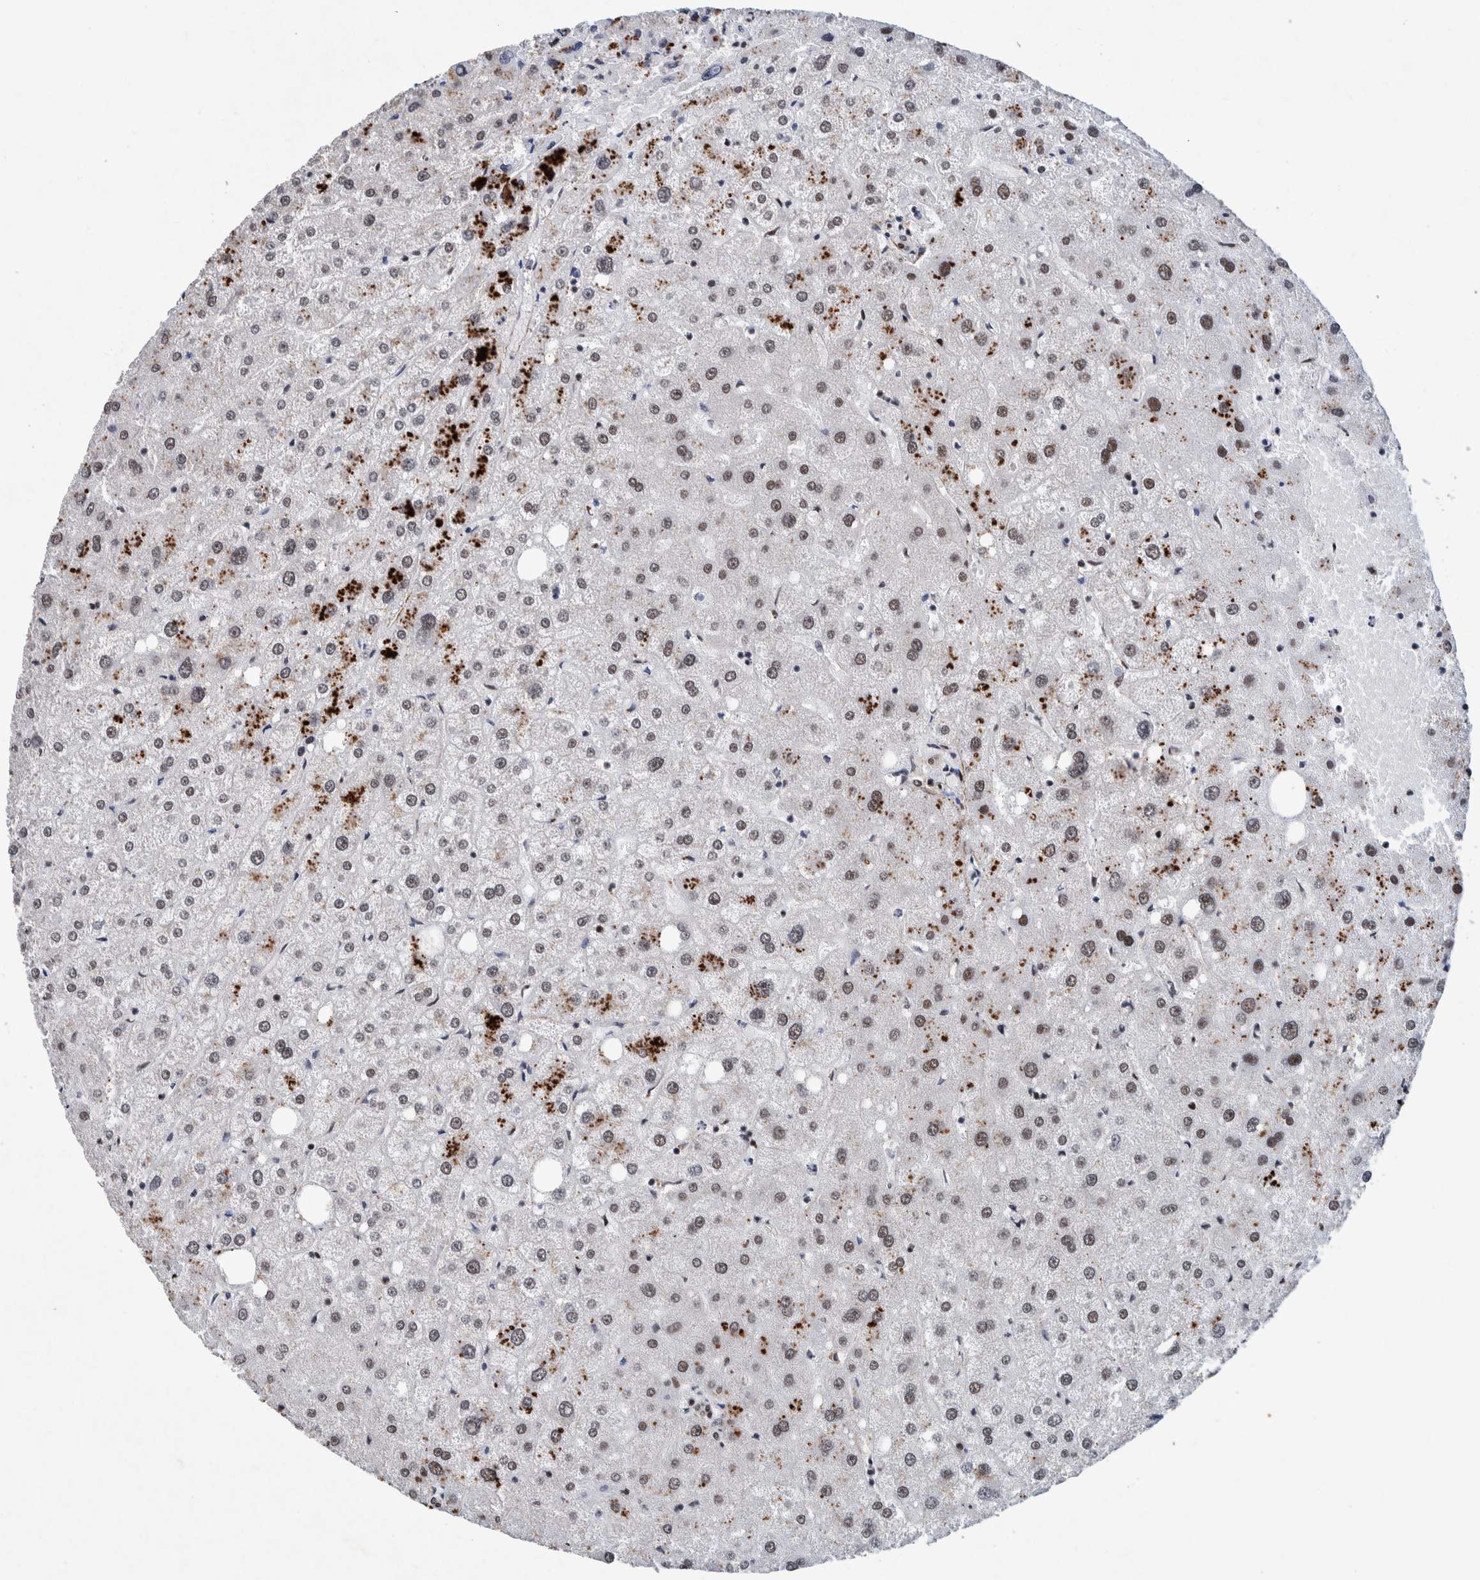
{"staining": {"intensity": "strong", "quantity": "25%-75%", "location": "nuclear"}, "tissue": "liver", "cell_type": "Hepatocytes", "image_type": "normal", "snomed": [{"axis": "morphology", "description": "Normal tissue, NOS"}, {"axis": "topography", "description": "Liver"}], "caption": "IHC histopathology image of unremarkable liver: liver stained using immunohistochemistry (IHC) demonstrates high levels of strong protein expression localized specifically in the nuclear of hepatocytes, appearing as a nuclear brown color.", "gene": "TAF10", "patient": {"sex": "male", "age": 73}}